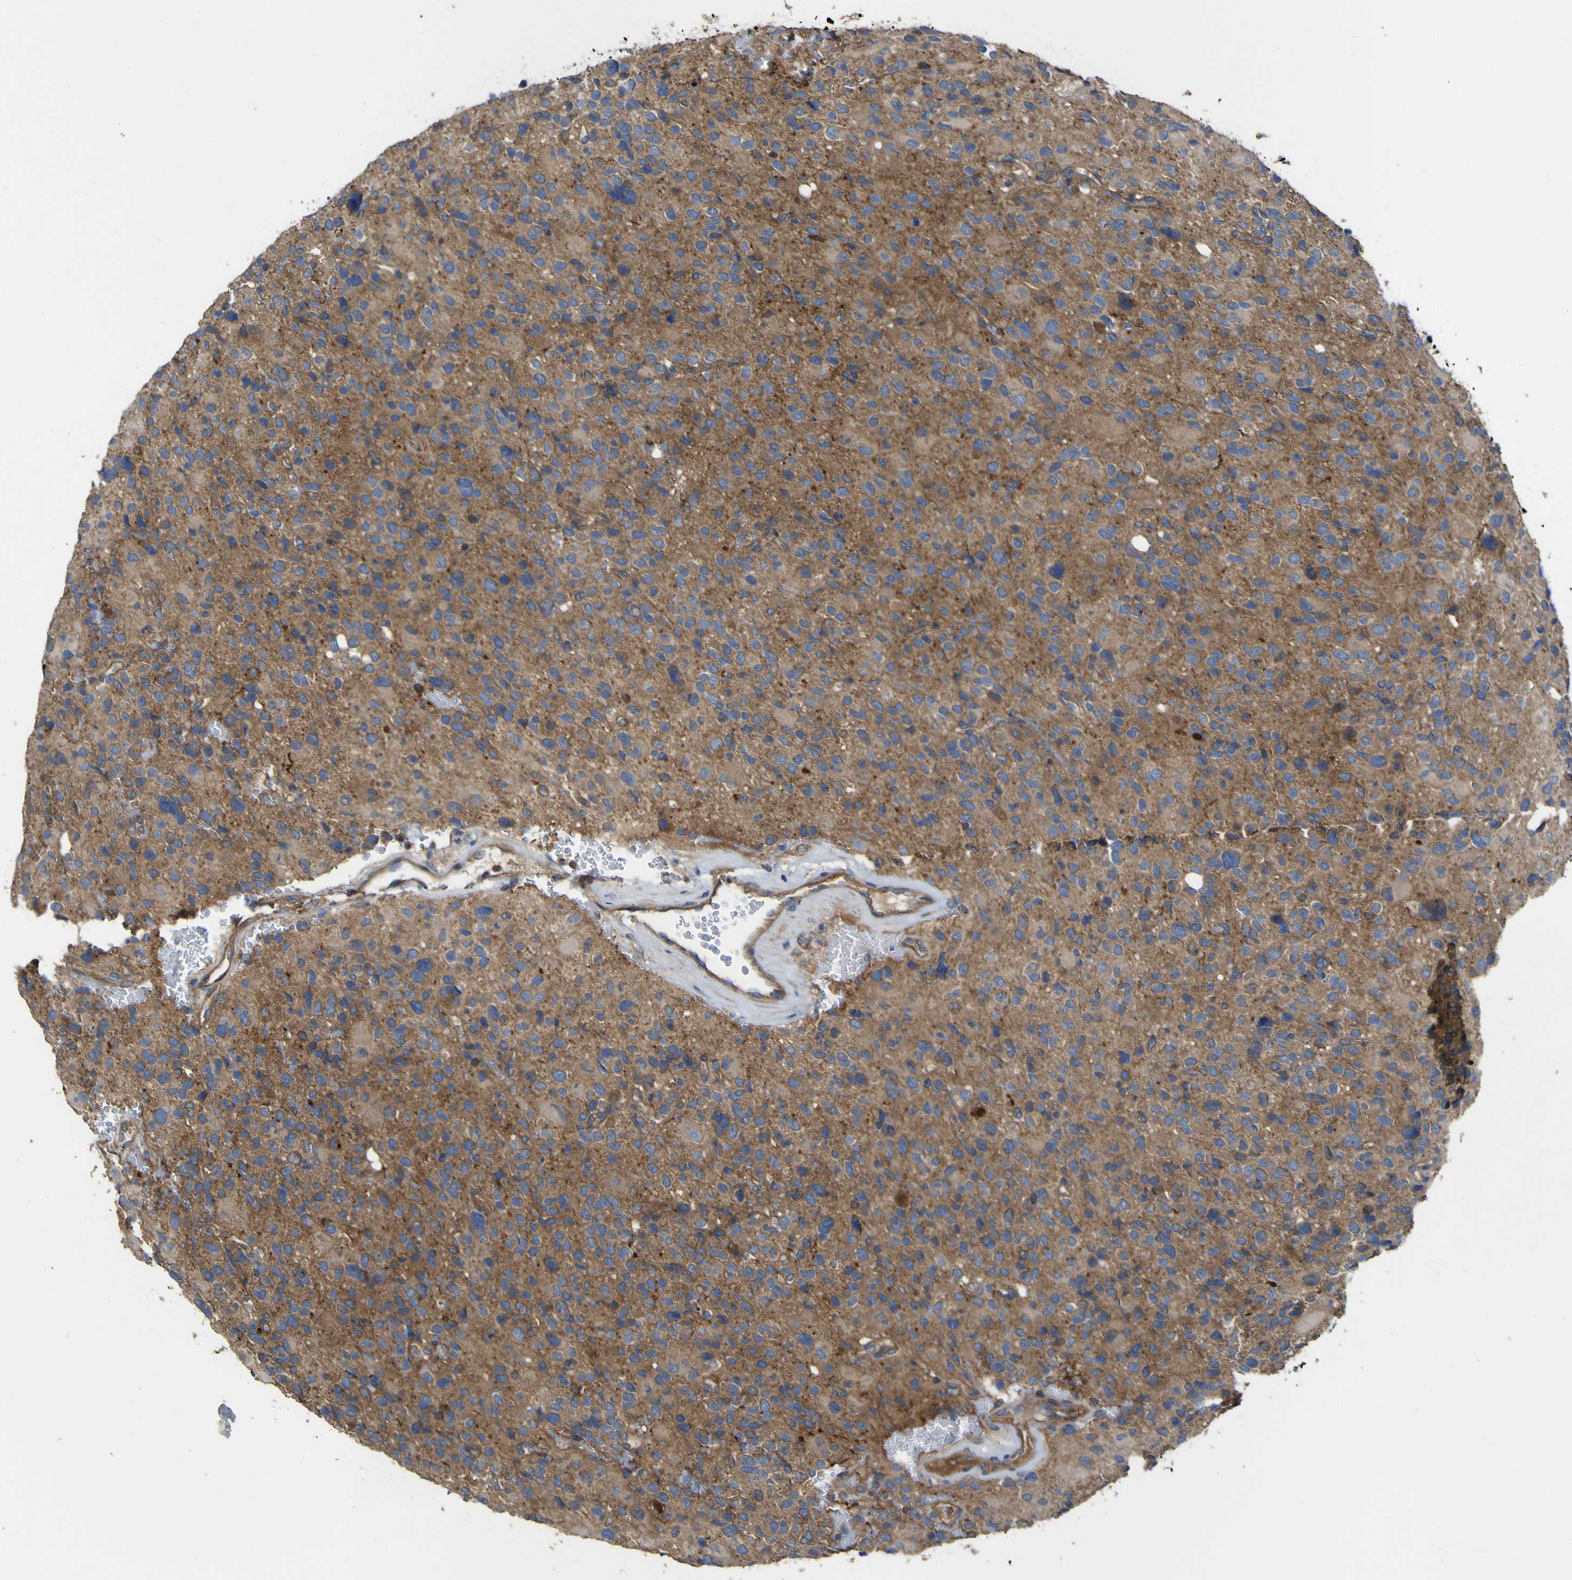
{"staining": {"intensity": "moderate", "quantity": ">75%", "location": "cytoplasmic/membranous"}, "tissue": "glioma", "cell_type": "Tumor cells", "image_type": "cancer", "snomed": [{"axis": "morphology", "description": "Glioma, malignant, High grade"}, {"axis": "topography", "description": "Brain"}], "caption": "Human glioma stained with a brown dye exhibits moderate cytoplasmic/membranous positive expression in about >75% of tumor cells.", "gene": "TNFSF15", "patient": {"sex": "male", "age": 77}}